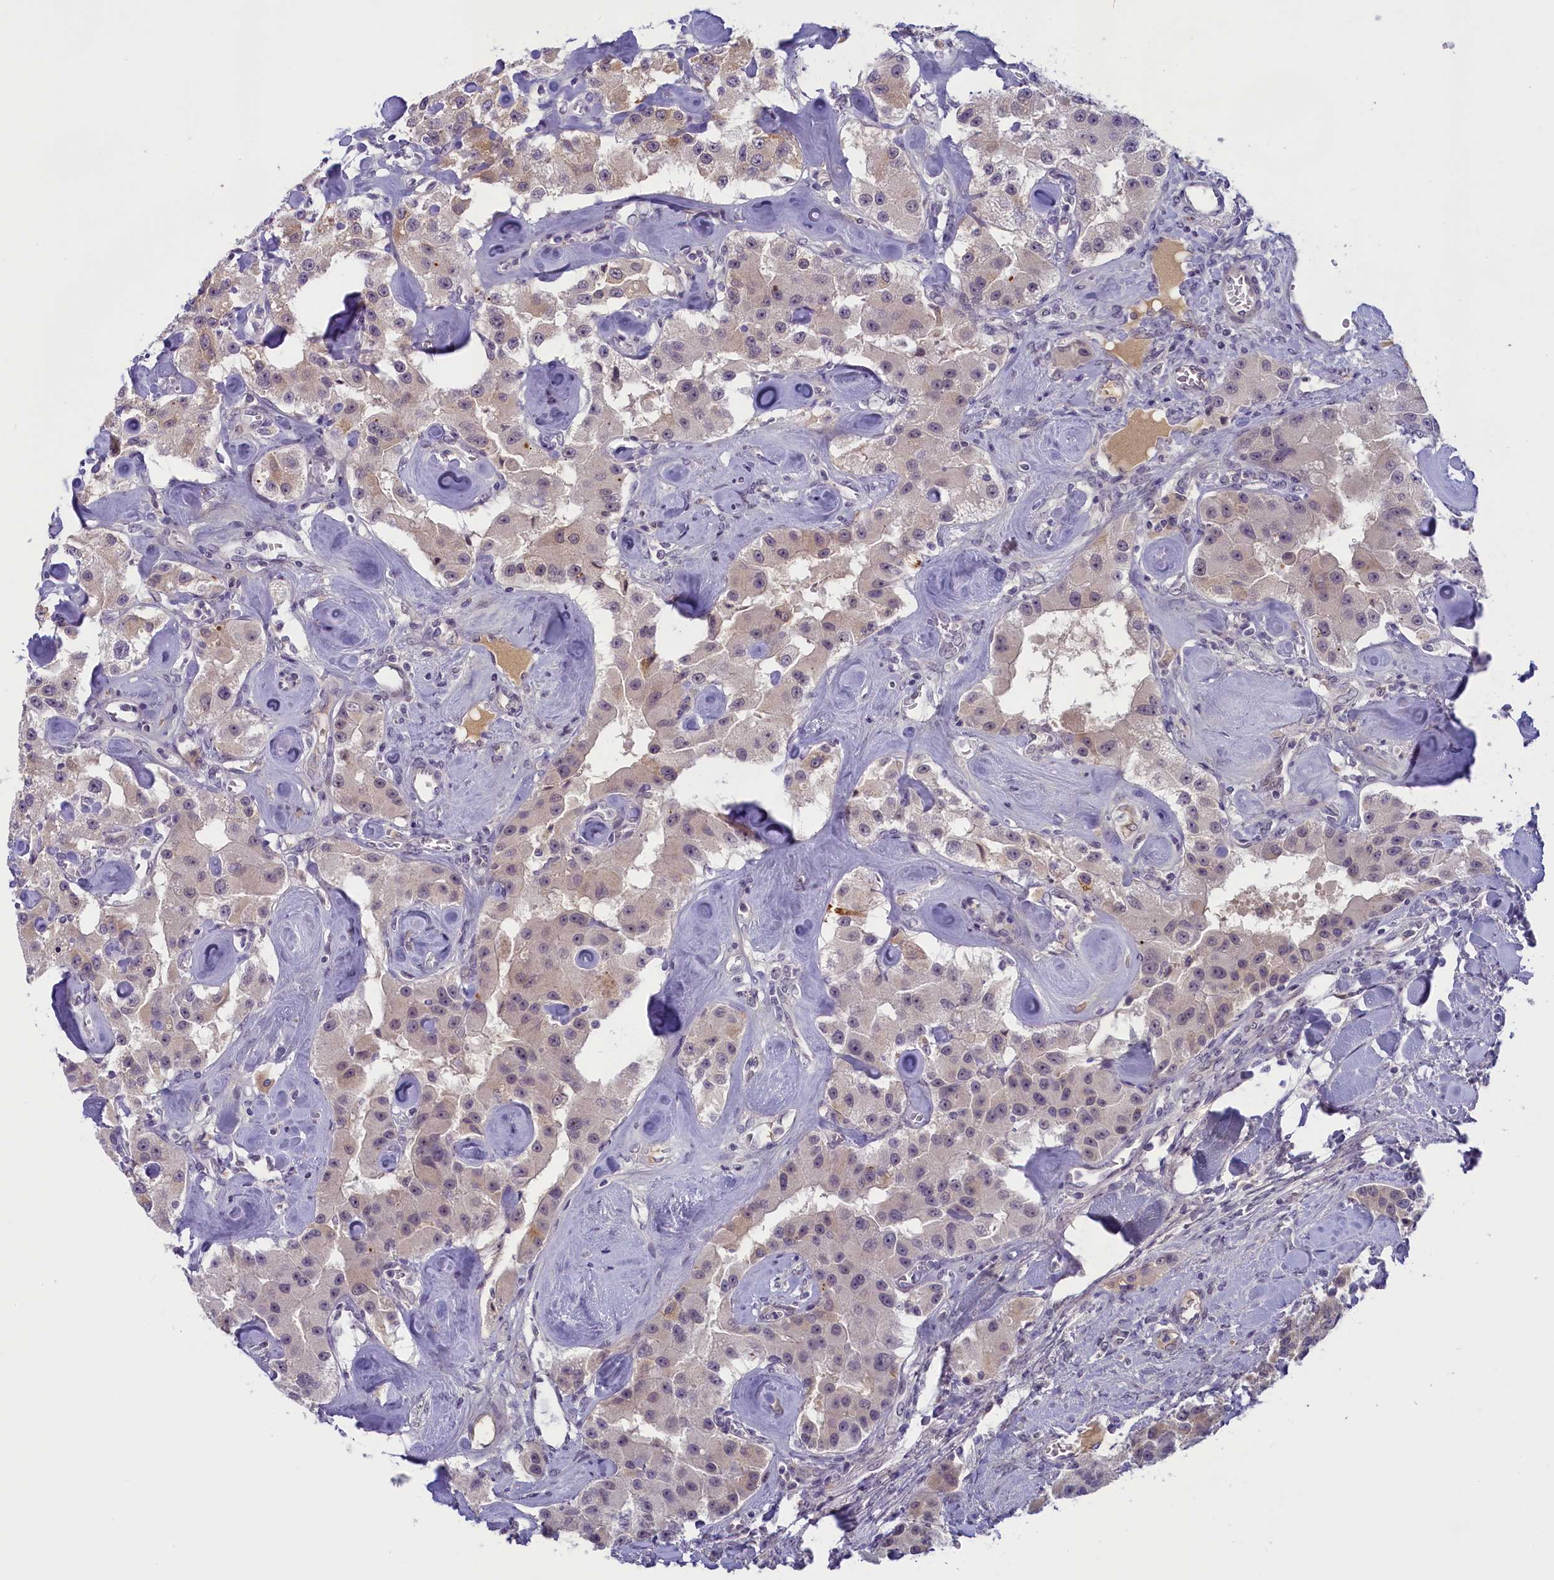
{"staining": {"intensity": "weak", "quantity": ">75%", "location": "cytoplasmic/membranous,nuclear"}, "tissue": "carcinoid", "cell_type": "Tumor cells", "image_type": "cancer", "snomed": [{"axis": "morphology", "description": "Carcinoid, malignant, NOS"}, {"axis": "topography", "description": "Pancreas"}], "caption": "IHC micrograph of human carcinoid stained for a protein (brown), which exhibits low levels of weak cytoplasmic/membranous and nuclear staining in approximately >75% of tumor cells.", "gene": "CRAMP1", "patient": {"sex": "male", "age": 41}}